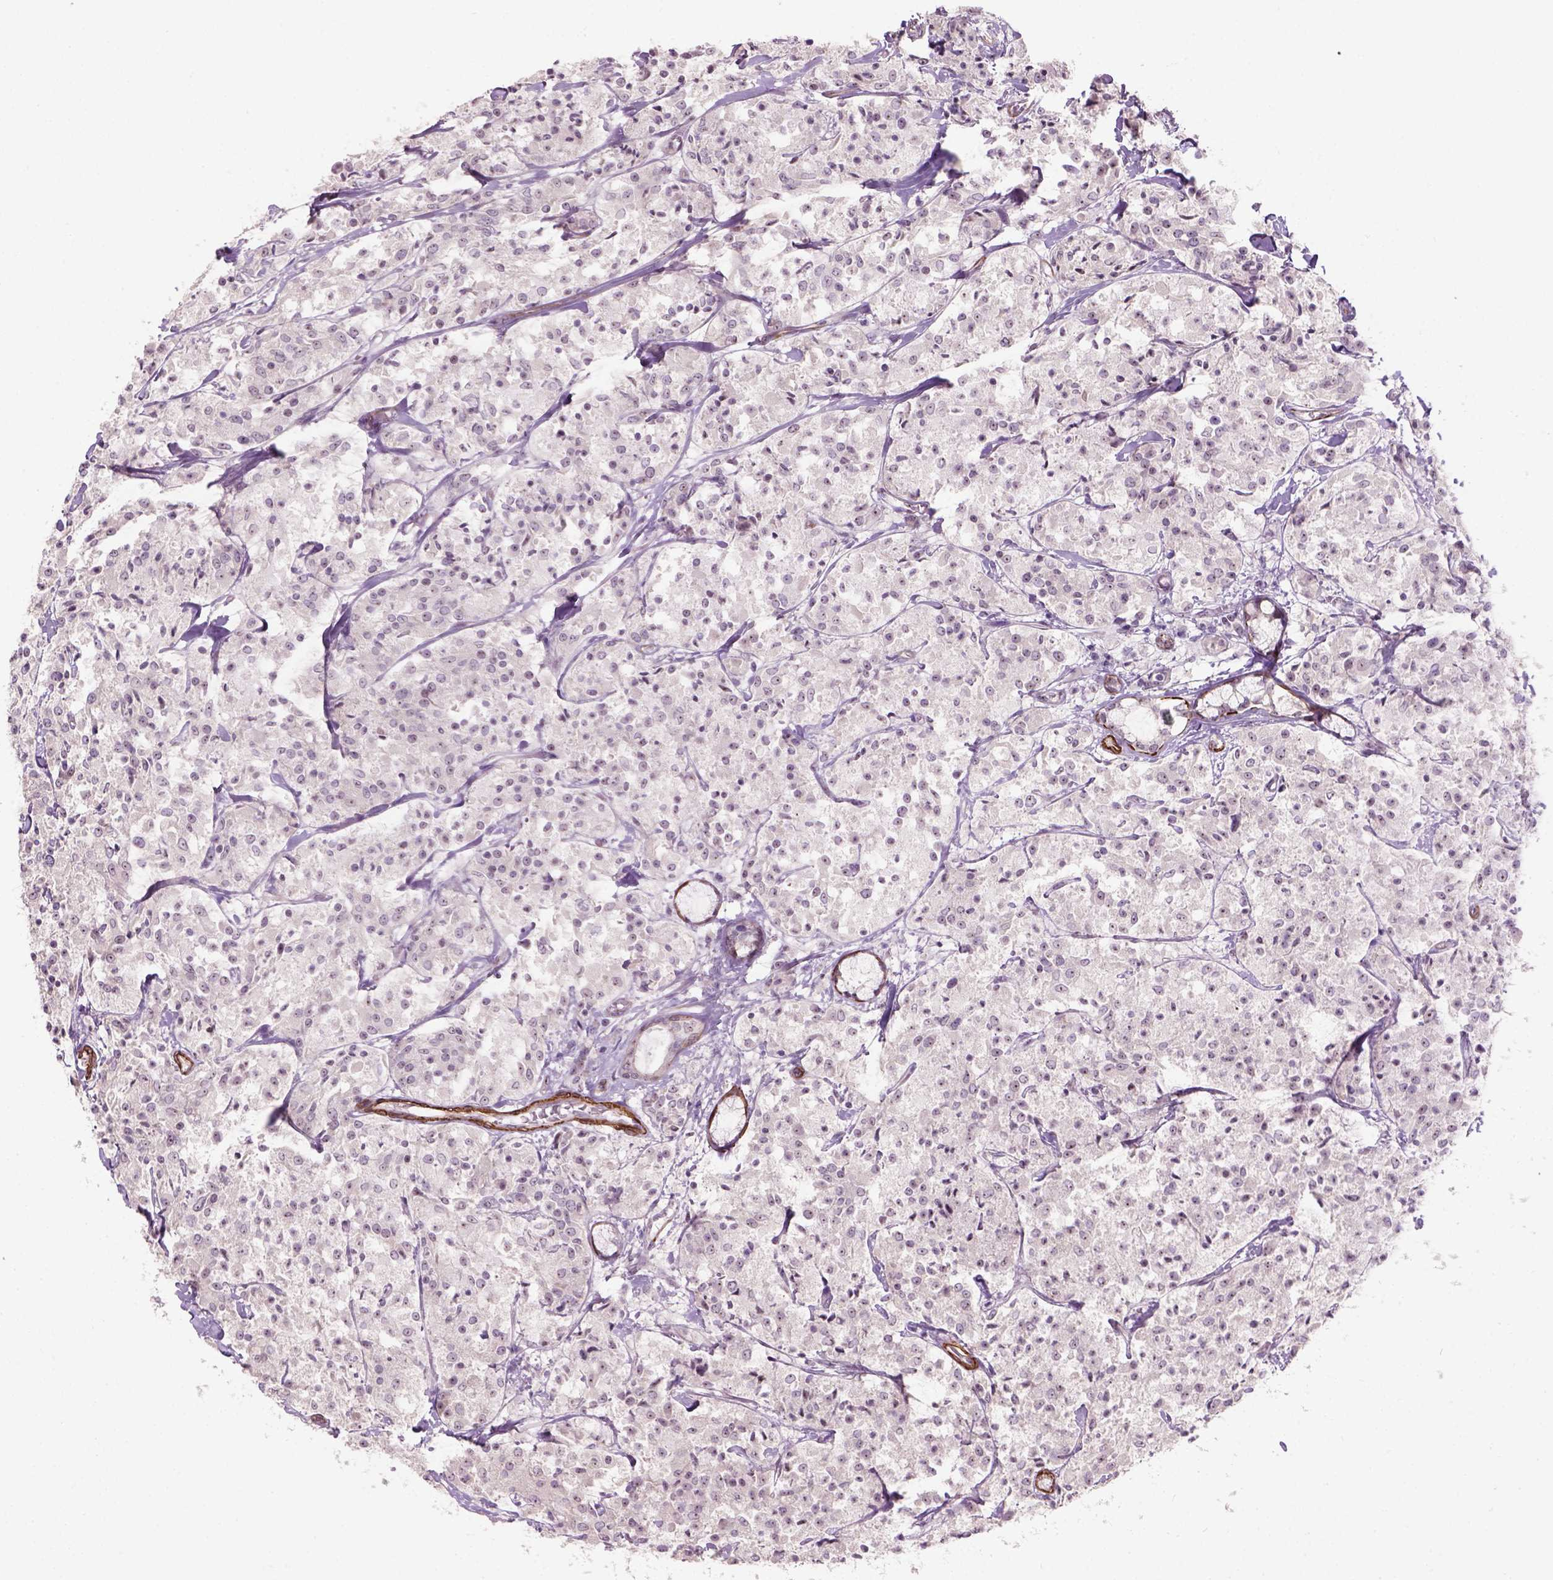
{"staining": {"intensity": "weak", "quantity": "25%-75%", "location": "nuclear"}, "tissue": "carcinoid", "cell_type": "Tumor cells", "image_type": "cancer", "snomed": [{"axis": "morphology", "description": "Carcinoid, malignant, NOS"}, {"axis": "topography", "description": "Lung"}], "caption": "Tumor cells demonstrate low levels of weak nuclear positivity in about 25%-75% of cells in malignant carcinoid. (brown staining indicates protein expression, while blue staining denotes nuclei).", "gene": "RRS1", "patient": {"sex": "male", "age": 71}}